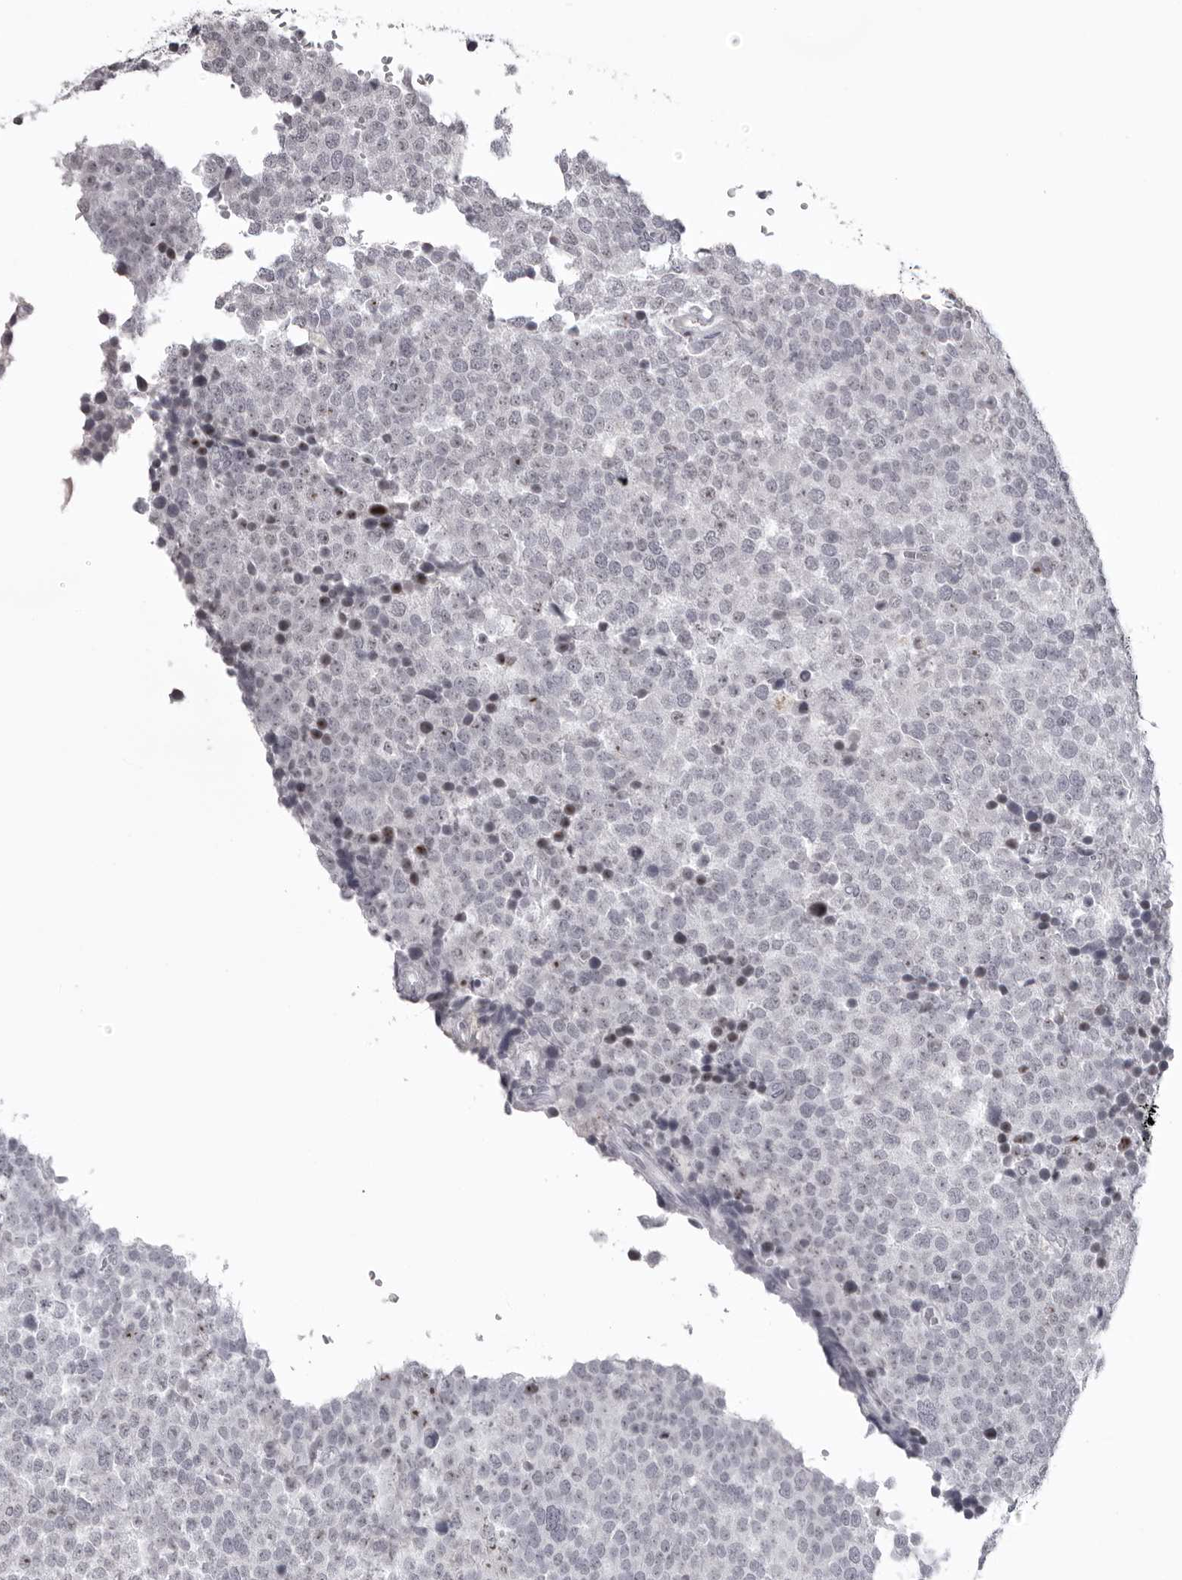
{"staining": {"intensity": "negative", "quantity": "none", "location": "none"}, "tissue": "testis cancer", "cell_type": "Tumor cells", "image_type": "cancer", "snomed": [{"axis": "morphology", "description": "Seminoma, NOS"}, {"axis": "topography", "description": "Testis"}], "caption": "Tumor cells show no significant protein staining in testis cancer (seminoma). Brightfield microscopy of immunohistochemistry (IHC) stained with DAB (3,3'-diaminobenzidine) (brown) and hematoxylin (blue), captured at high magnification.", "gene": "HELZ", "patient": {"sex": "male", "age": 71}}